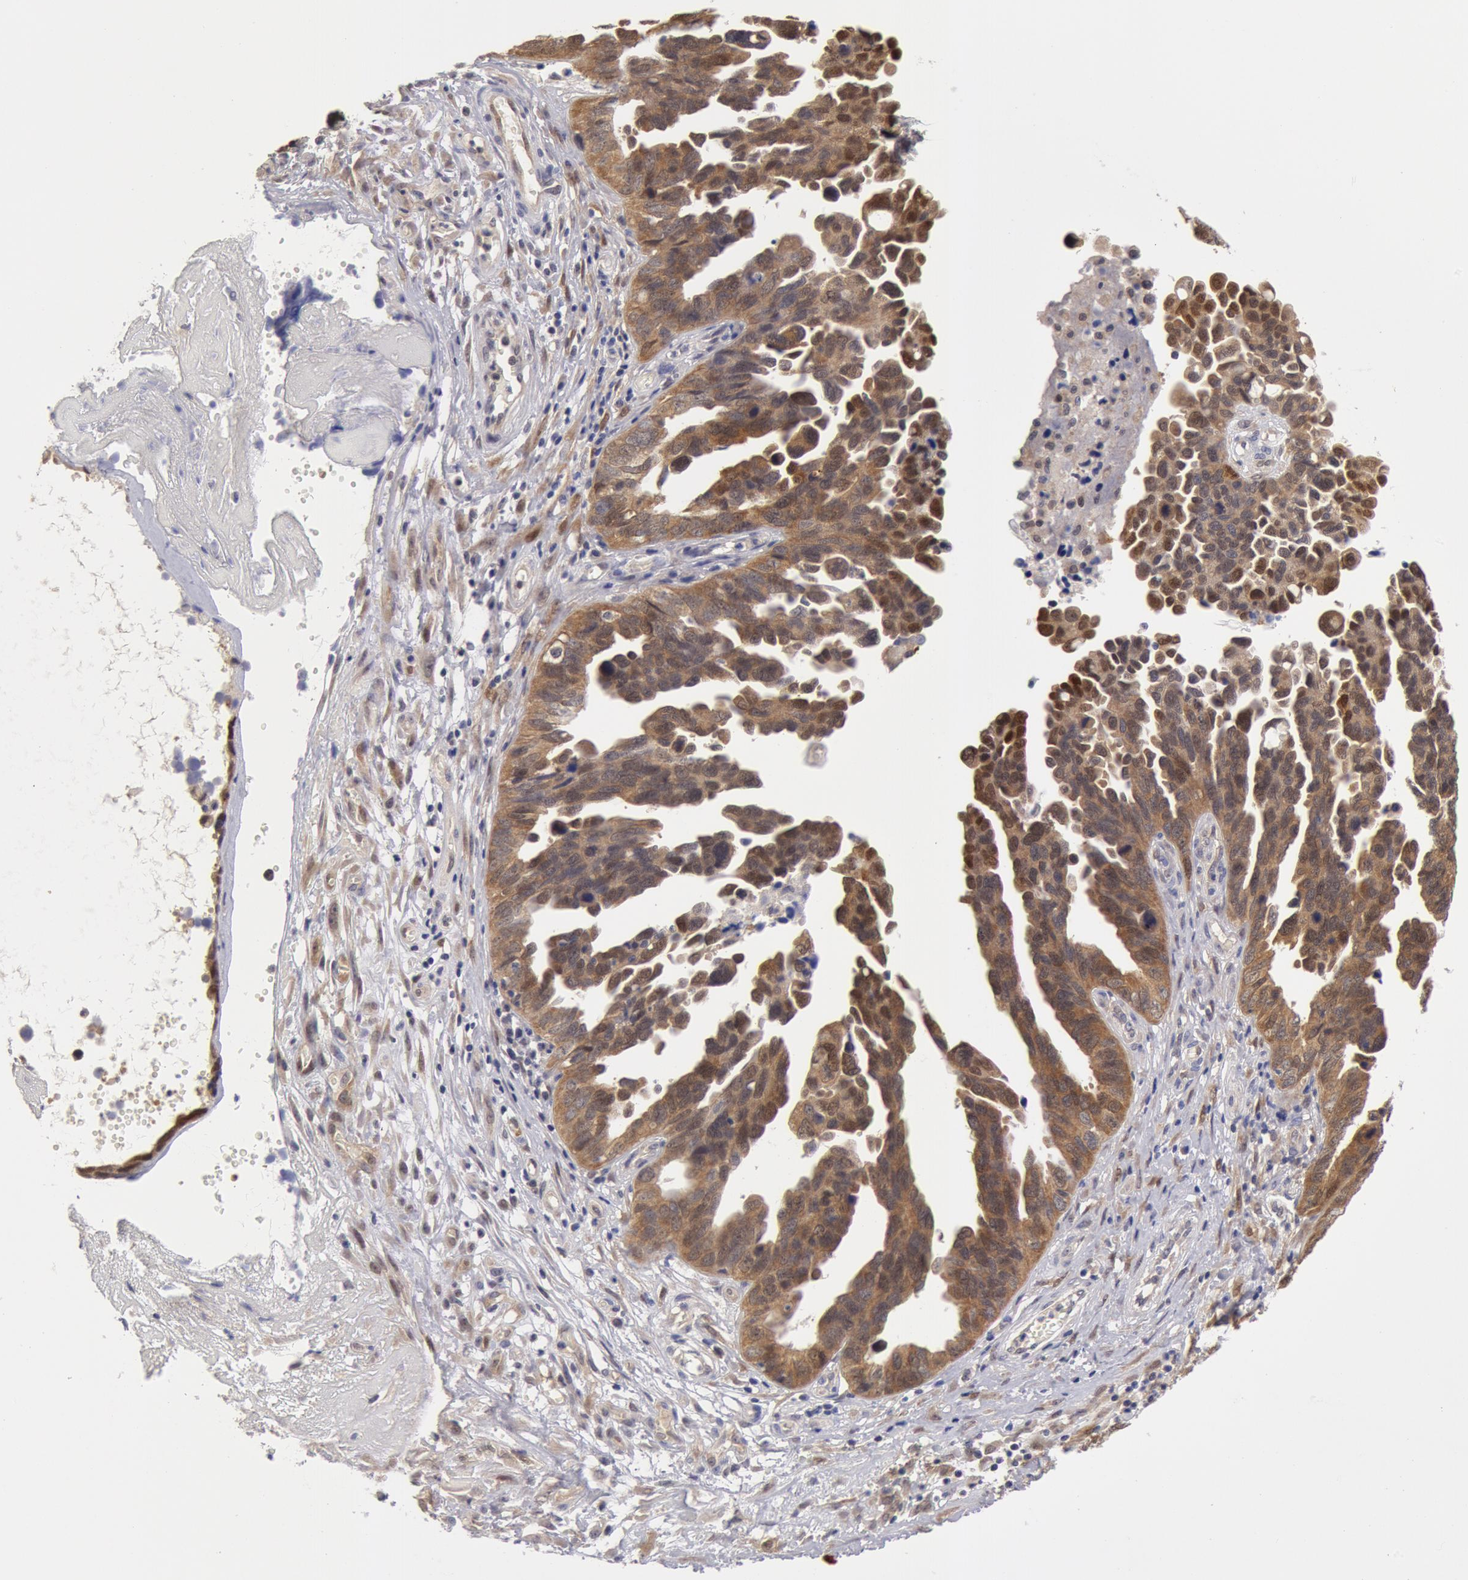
{"staining": {"intensity": "weak", "quantity": ">75%", "location": "cytoplasmic/membranous"}, "tissue": "ovarian cancer", "cell_type": "Tumor cells", "image_type": "cancer", "snomed": [{"axis": "morphology", "description": "Cystadenocarcinoma, serous, NOS"}, {"axis": "topography", "description": "Ovary"}], "caption": "Immunohistochemical staining of ovarian cancer demonstrates low levels of weak cytoplasmic/membranous positivity in approximately >75% of tumor cells. (DAB (3,3'-diaminobenzidine) IHC with brightfield microscopy, high magnification).", "gene": "TXNRD1", "patient": {"sex": "female", "age": 64}}